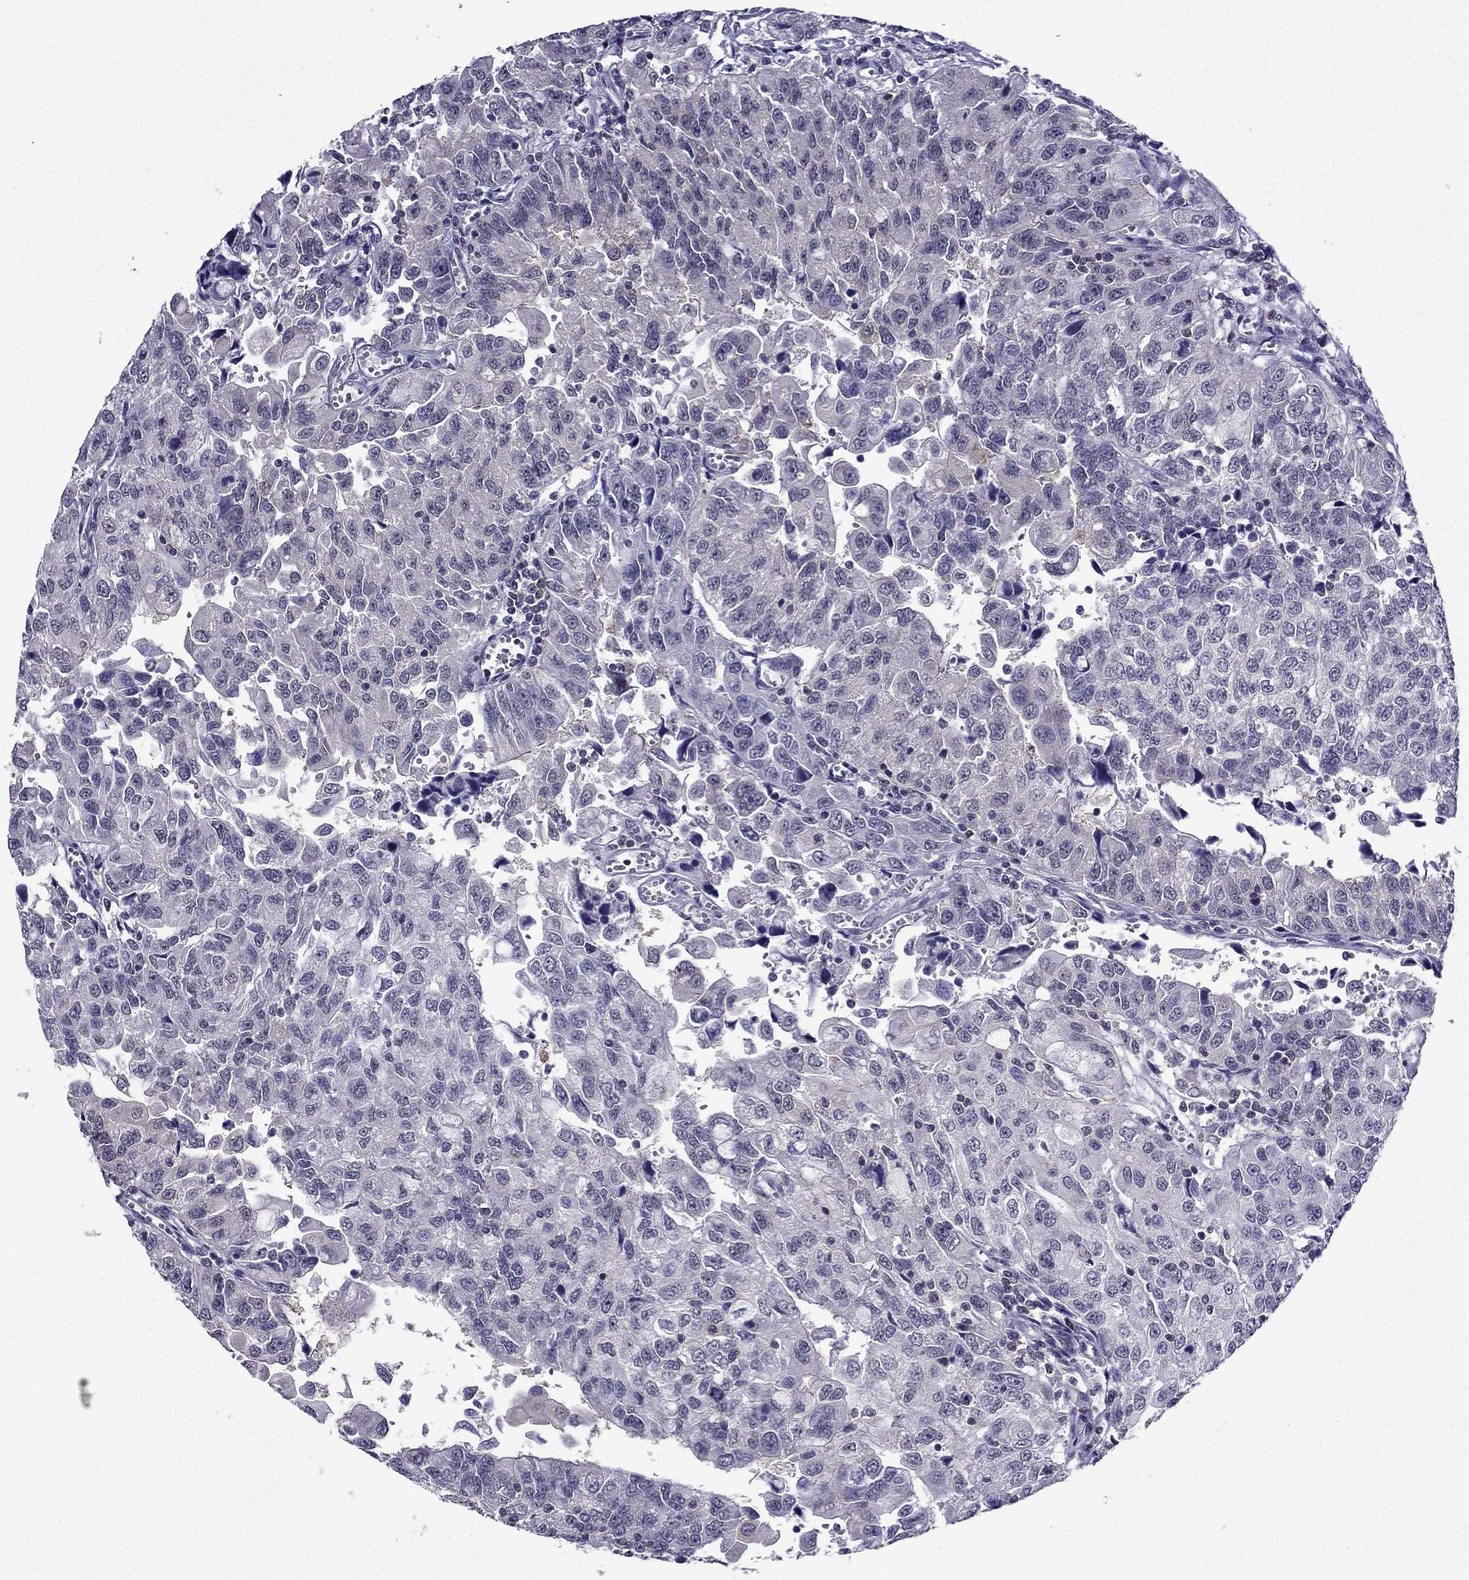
{"staining": {"intensity": "negative", "quantity": "none", "location": "none"}, "tissue": "urothelial cancer", "cell_type": "Tumor cells", "image_type": "cancer", "snomed": [{"axis": "morphology", "description": "Urothelial carcinoma, NOS"}, {"axis": "morphology", "description": "Urothelial carcinoma, High grade"}, {"axis": "topography", "description": "Urinary bladder"}], "caption": "The micrograph reveals no significant positivity in tumor cells of urothelial cancer. Brightfield microscopy of immunohistochemistry stained with DAB (brown) and hematoxylin (blue), captured at high magnification.", "gene": "AAK1", "patient": {"sex": "female", "age": 73}}